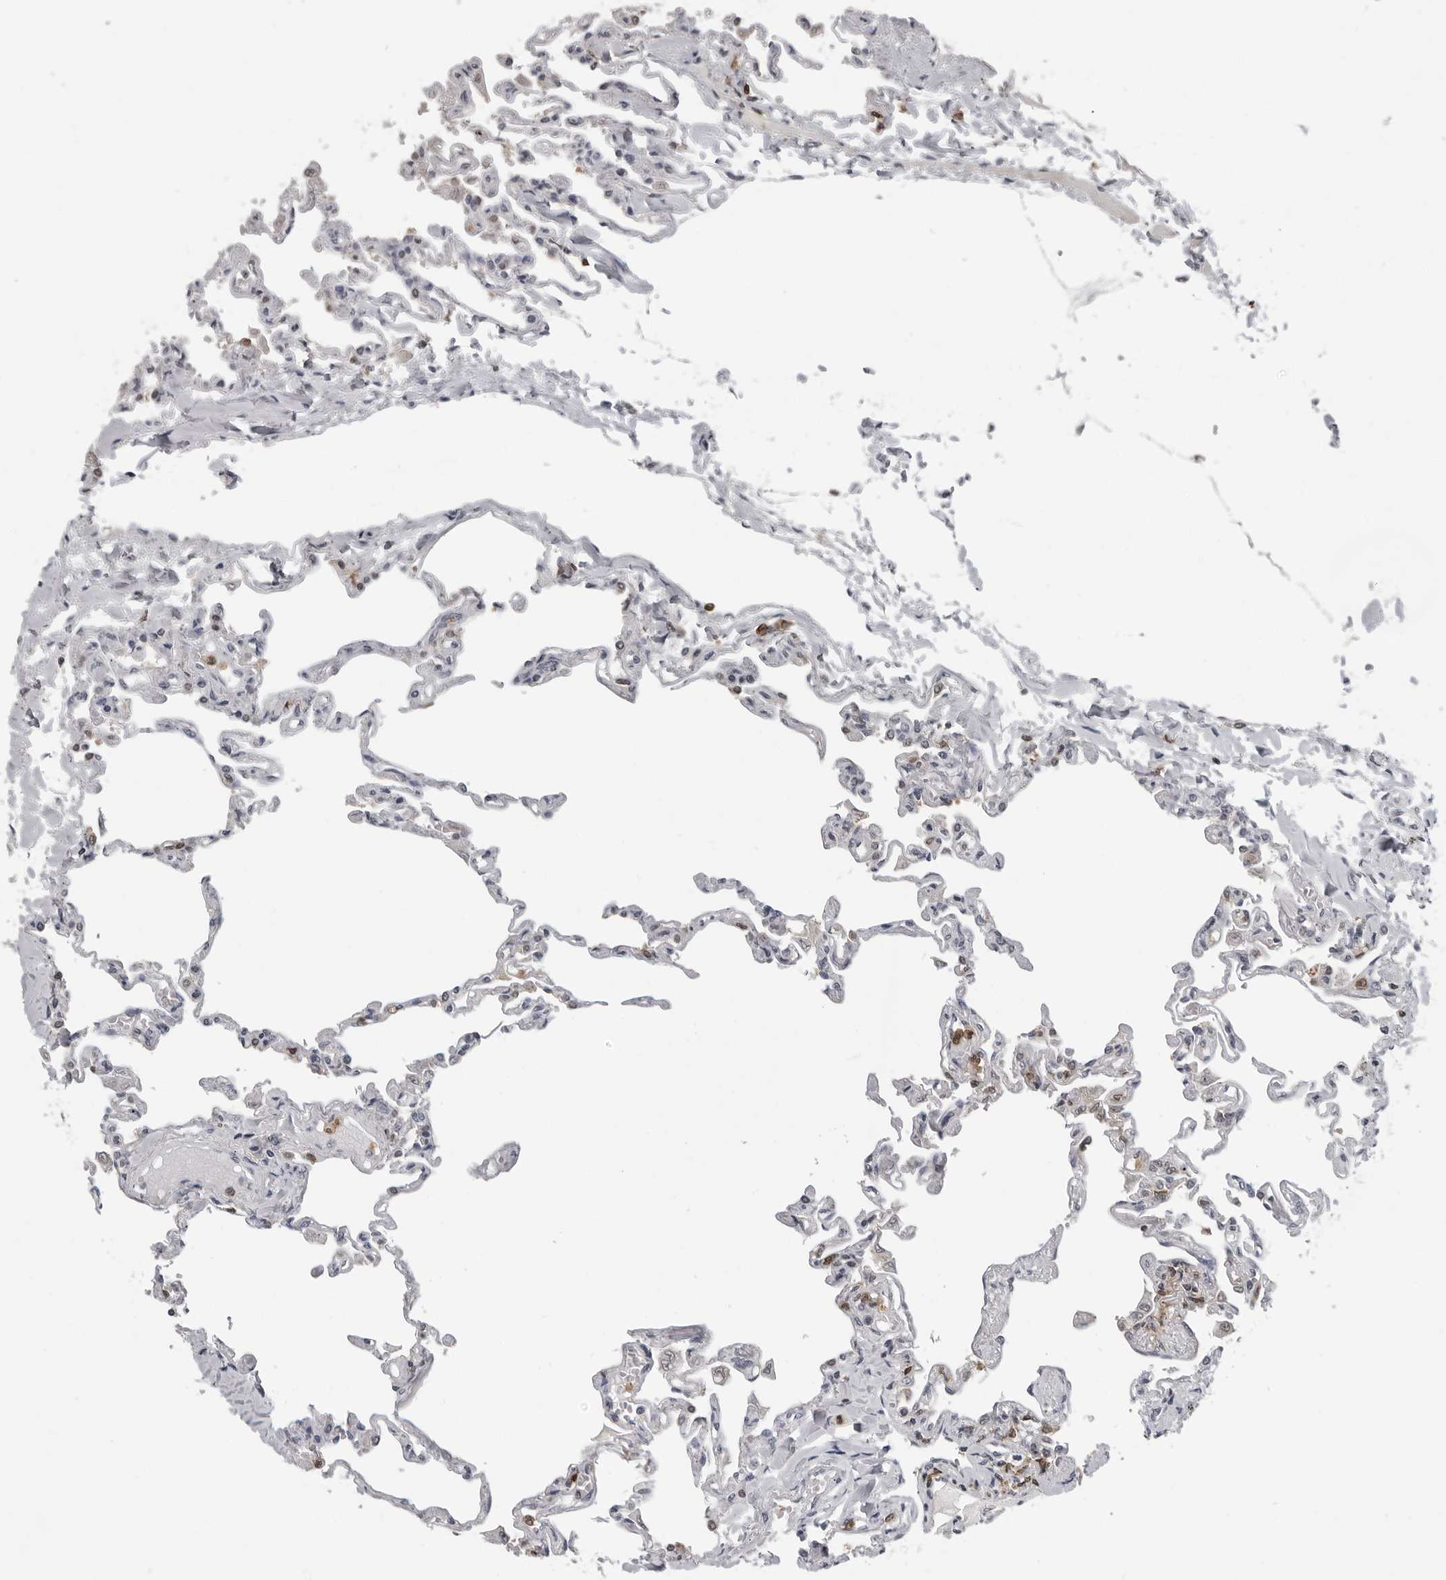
{"staining": {"intensity": "moderate", "quantity": "<25%", "location": "cytoplasmic/membranous"}, "tissue": "lung", "cell_type": "Alveolar cells", "image_type": "normal", "snomed": [{"axis": "morphology", "description": "Normal tissue, NOS"}, {"axis": "topography", "description": "Lung"}], "caption": "High-power microscopy captured an immunohistochemistry (IHC) image of normal lung, revealing moderate cytoplasmic/membranous staining in approximately <25% of alveolar cells. The staining is performed using DAB (3,3'-diaminobenzidine) brown chromogen to label protein expression. The nuclei are counter-stained blue using hematoxylin.", "gene": "HSPH1", "patient": {"sex": "male", "age": 21}}